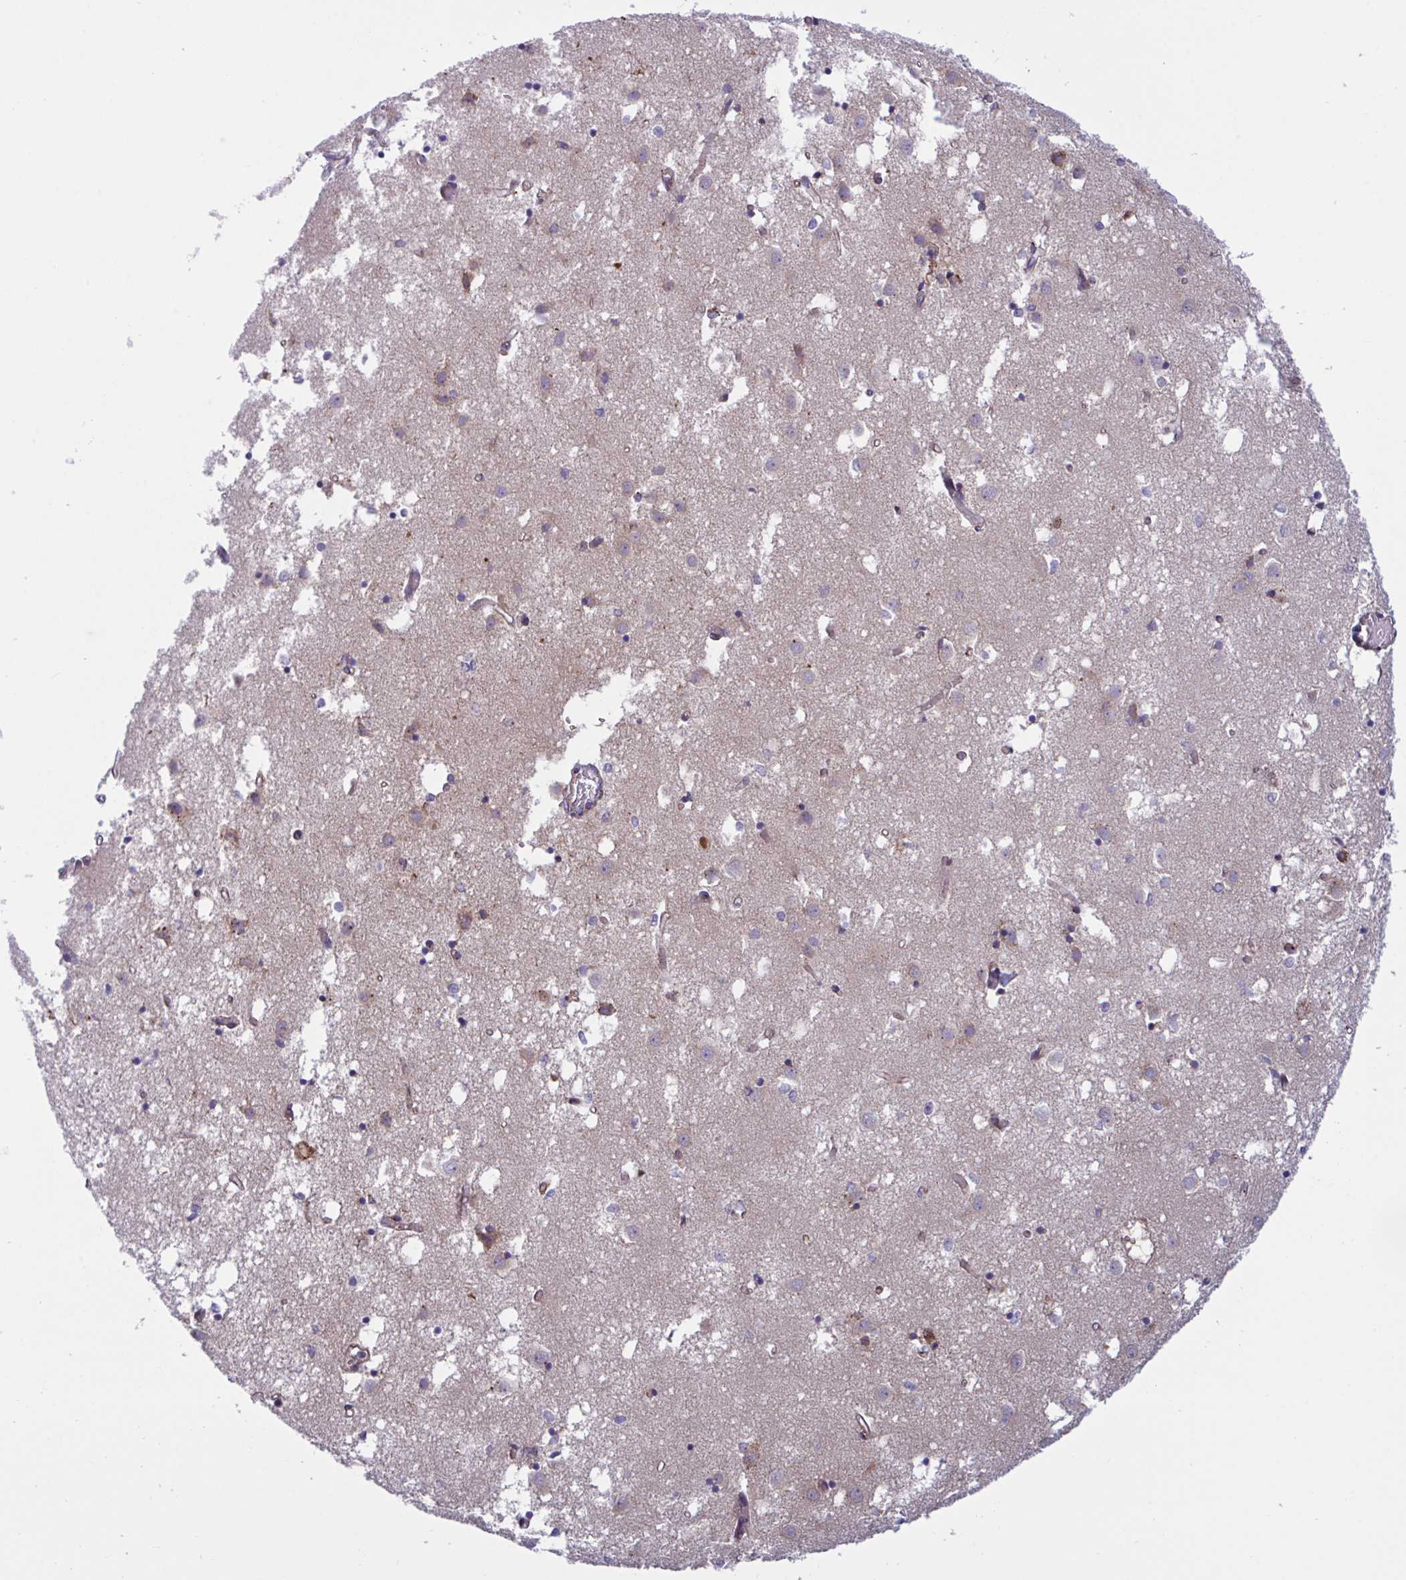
{"staining": {"intensity": "moderate", "quantity": "<25%", "location": "cytoplasmic/membranous"}, "tissue": "caudate", "cell_type": "Glial cells", "image_type": "normal", "snomed": [{"axis": "morphology", "description": "Normal tissue, NOS"}, {"axis": "topography", "description": "Lateral ventricle wall"}], "caption": "Approximately <25% of glial cells in unremarkable human caudate show moderate cytoplasmic/membranous protein positivity as visualized by brown immunohistochemical staining.", "gene": "PEAK3", "patient": {"sex": "male", "age": 70}}